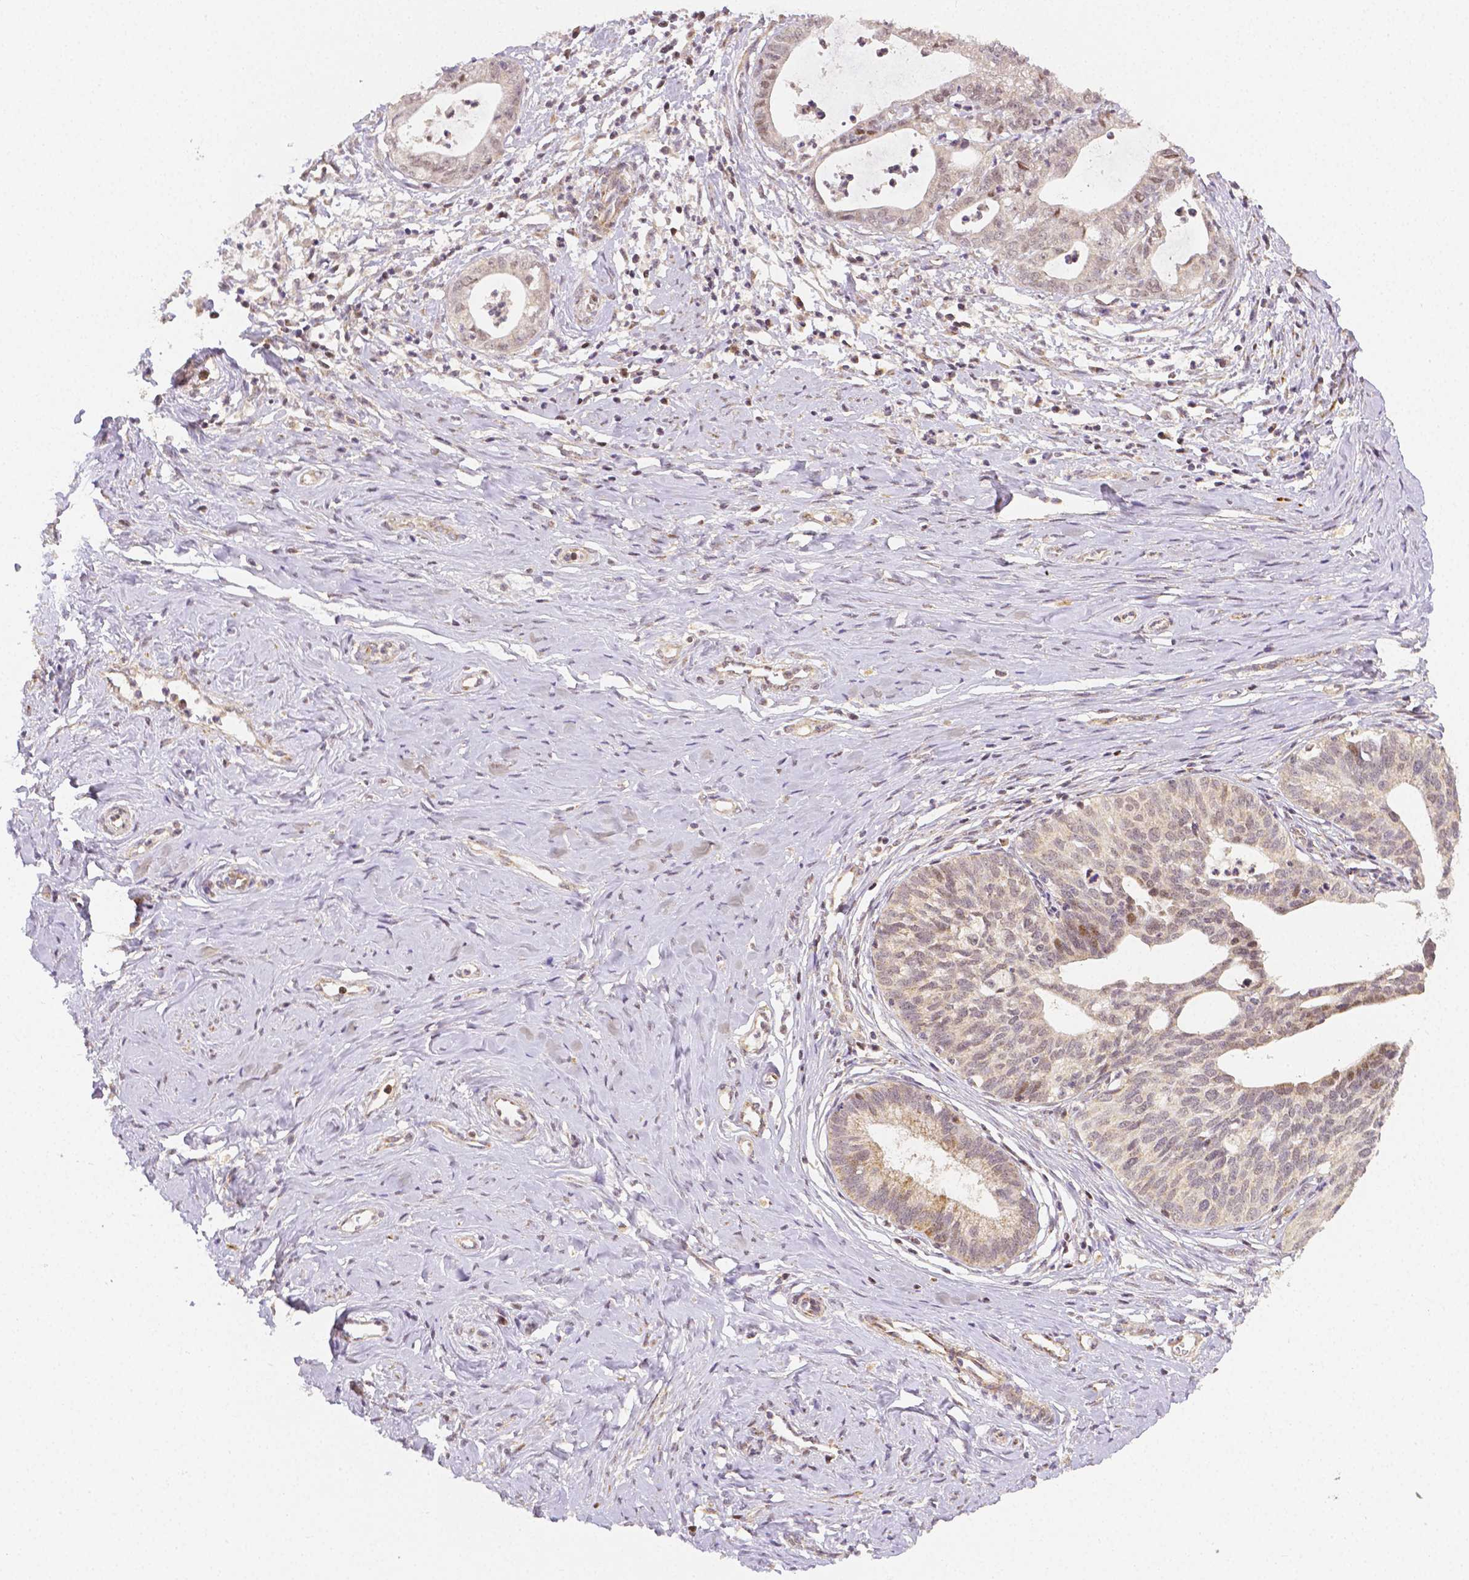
{"staining": {"intensity": "moderate", "quantity": "<25%", "location": "nuclear"}, "tissue": "cervical cancer", "cell_type": "Tumor cells", "image_type": "cancer", "snomed": [{"axis": "morphology", "description": "Normal tissue, NOS"}, {"axis": "morphology", "description": "Adenocarcinoma, NOS"}, {"axis": "topography", "description": "Cervix"}], "caption": "Brown immunohistochemical staining in human cervical cancer demonstrates moderate nuclear staining in about <25% of tumor cells.", "gene": "RHOT1", "patient": {"sex": "female", "age": 38}}